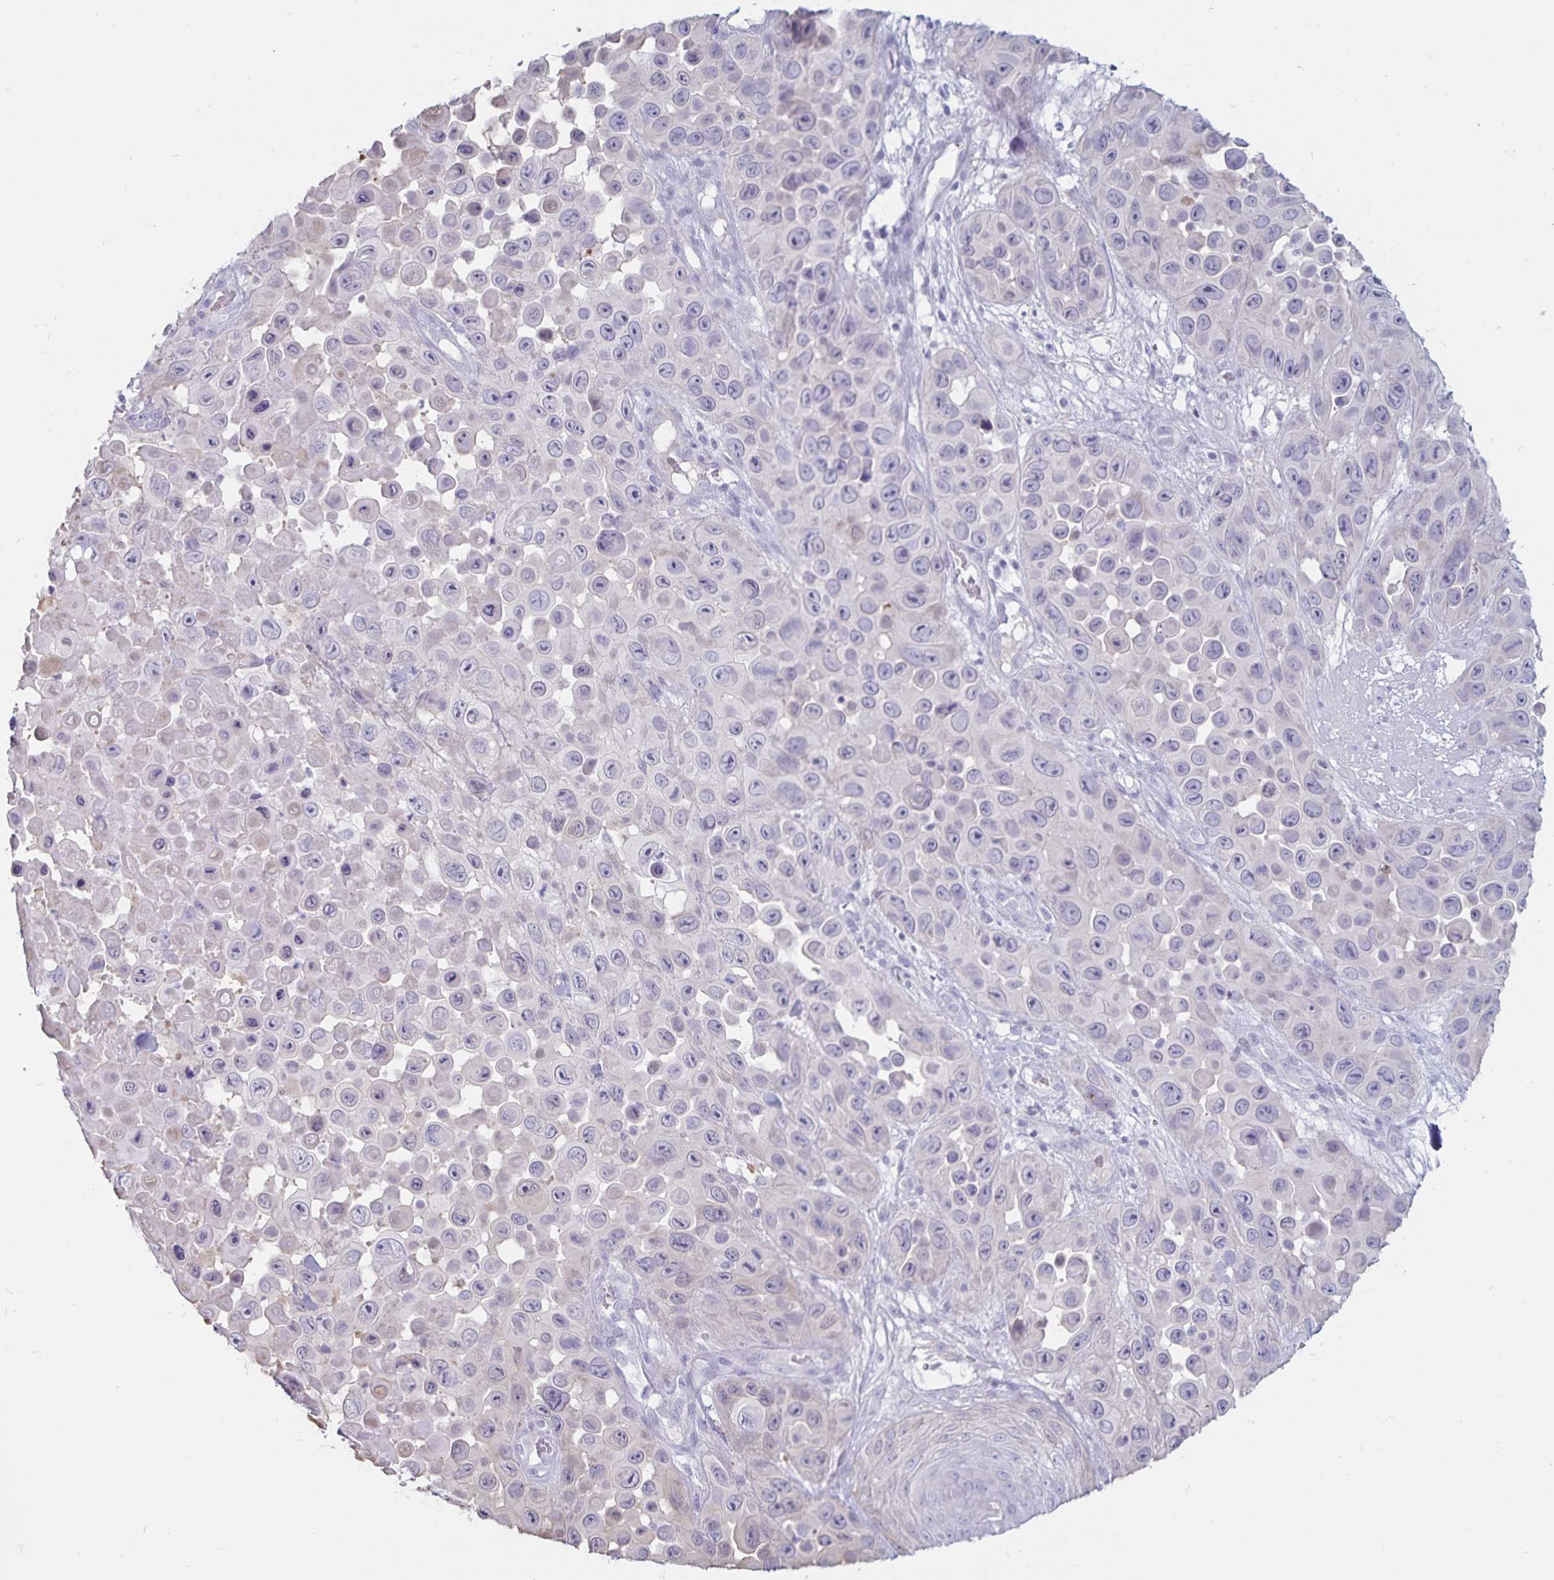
{"staining": {"intensity": "negative", "quantity": "none", "location": "none"}, "tissue": "skin cancer", "cell_type": "Tumor cells", "image_type": "cancer", "snomed": [{"axis": "morphology", "description": "Squamous cell carcinoma, NOS"}, {"axis": "topography", "description": "Skin"}], "caption": "IHC micrograph of skin cancer stained for a protein (brown), which demonstrates no expression in tumor cells.", "gene": "GNLY", "patient": {"sex": "male", "age": 81}}